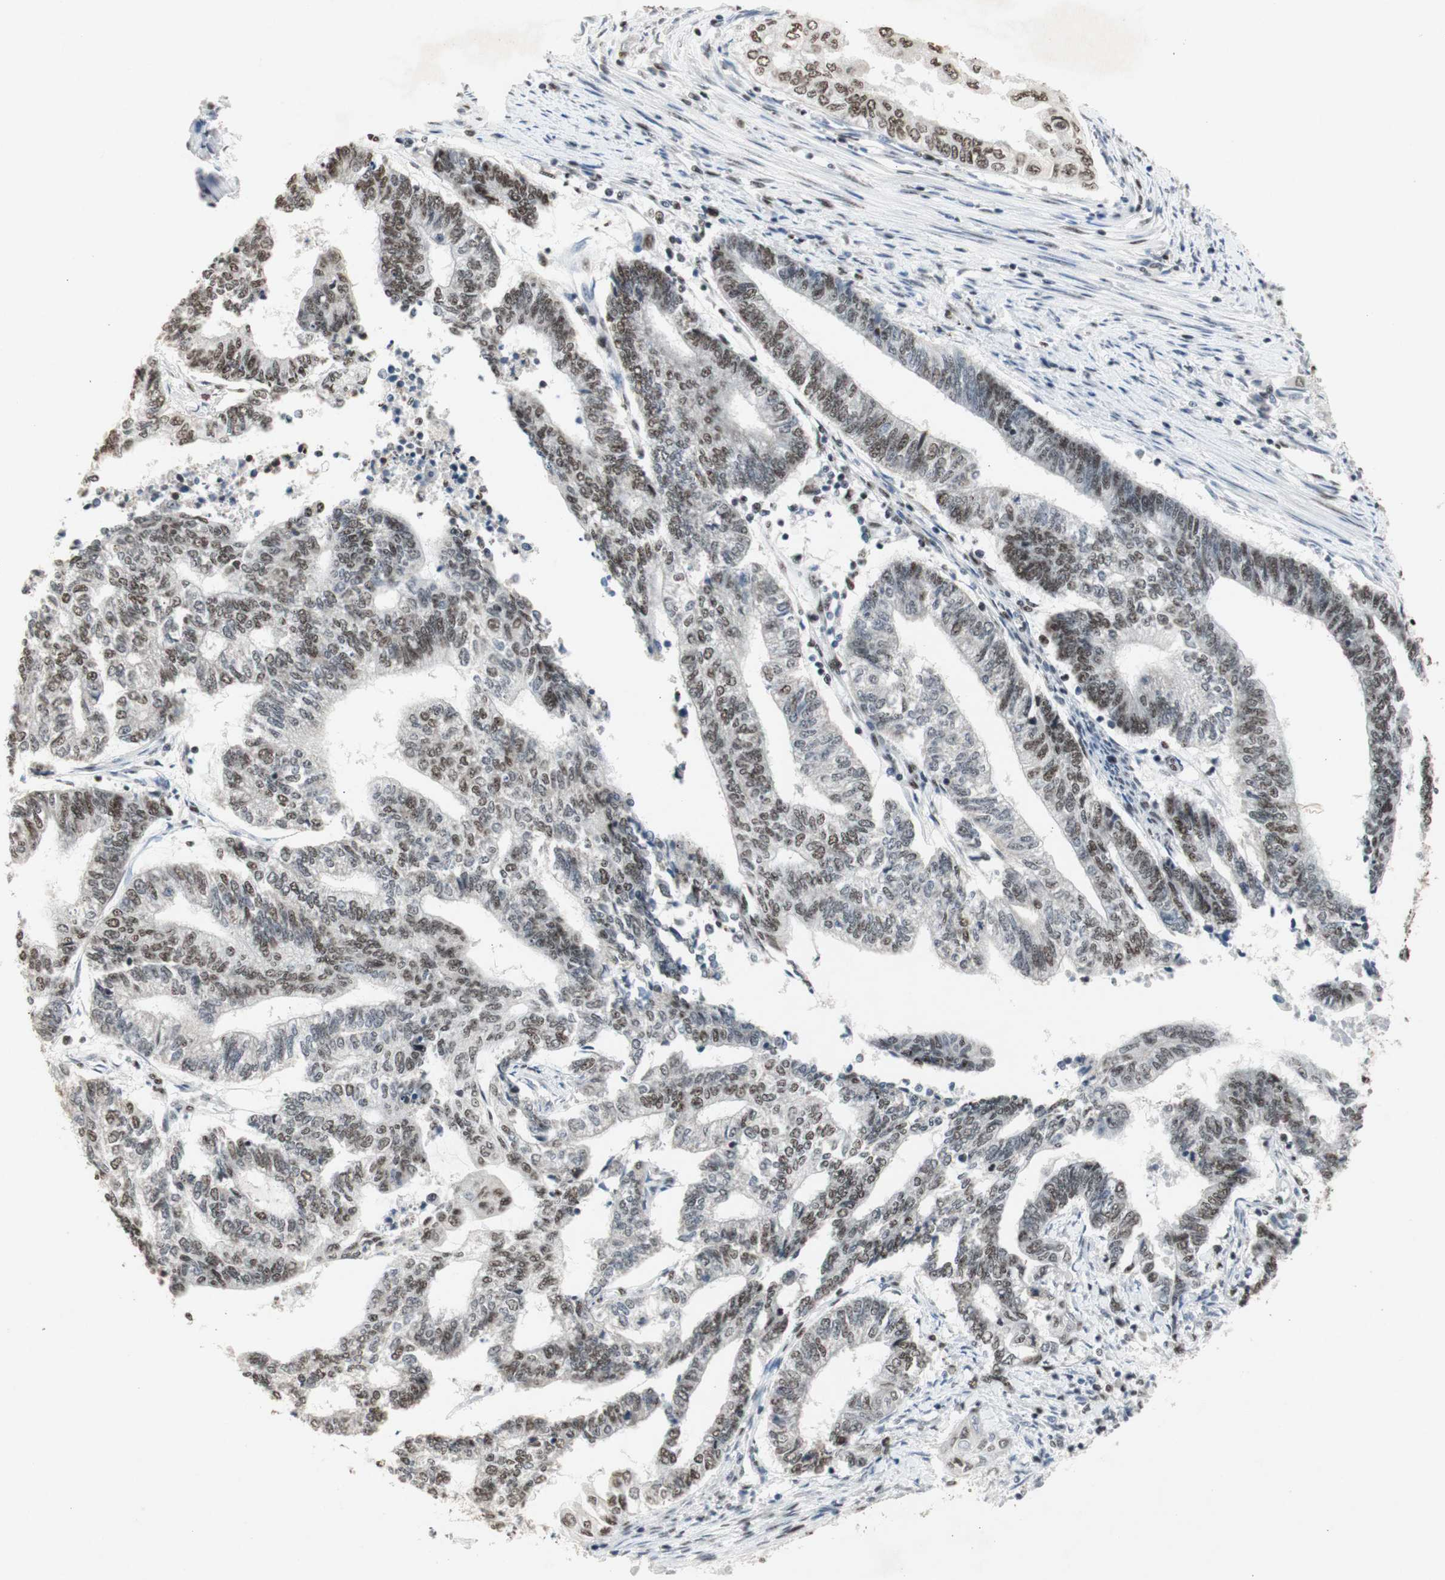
{"staining": {"intensity": "moderate", "quantity": "25%-75%", "location": "cytoplasmic/membranous"}, "tissue": "endometrial cancer", "cell_type": "Tumor cells", "image_type": "cancer", "snomed": [{"axis": "morphology", "description": "Adenocarcinoma, NOS"}, {"axis": "topography", "description": "Uterus"}, {"axis": "topography", "description": "Endometrium"}], "caption": "Endometrial adenocarcinoma stained for a protein (brown) displays moderate cytoplasmic/membranous positive expression in approximately 25%-75% of tumor cells.", "gene": "SNRPB", "patient": {"sex": "female", "age": 70}}